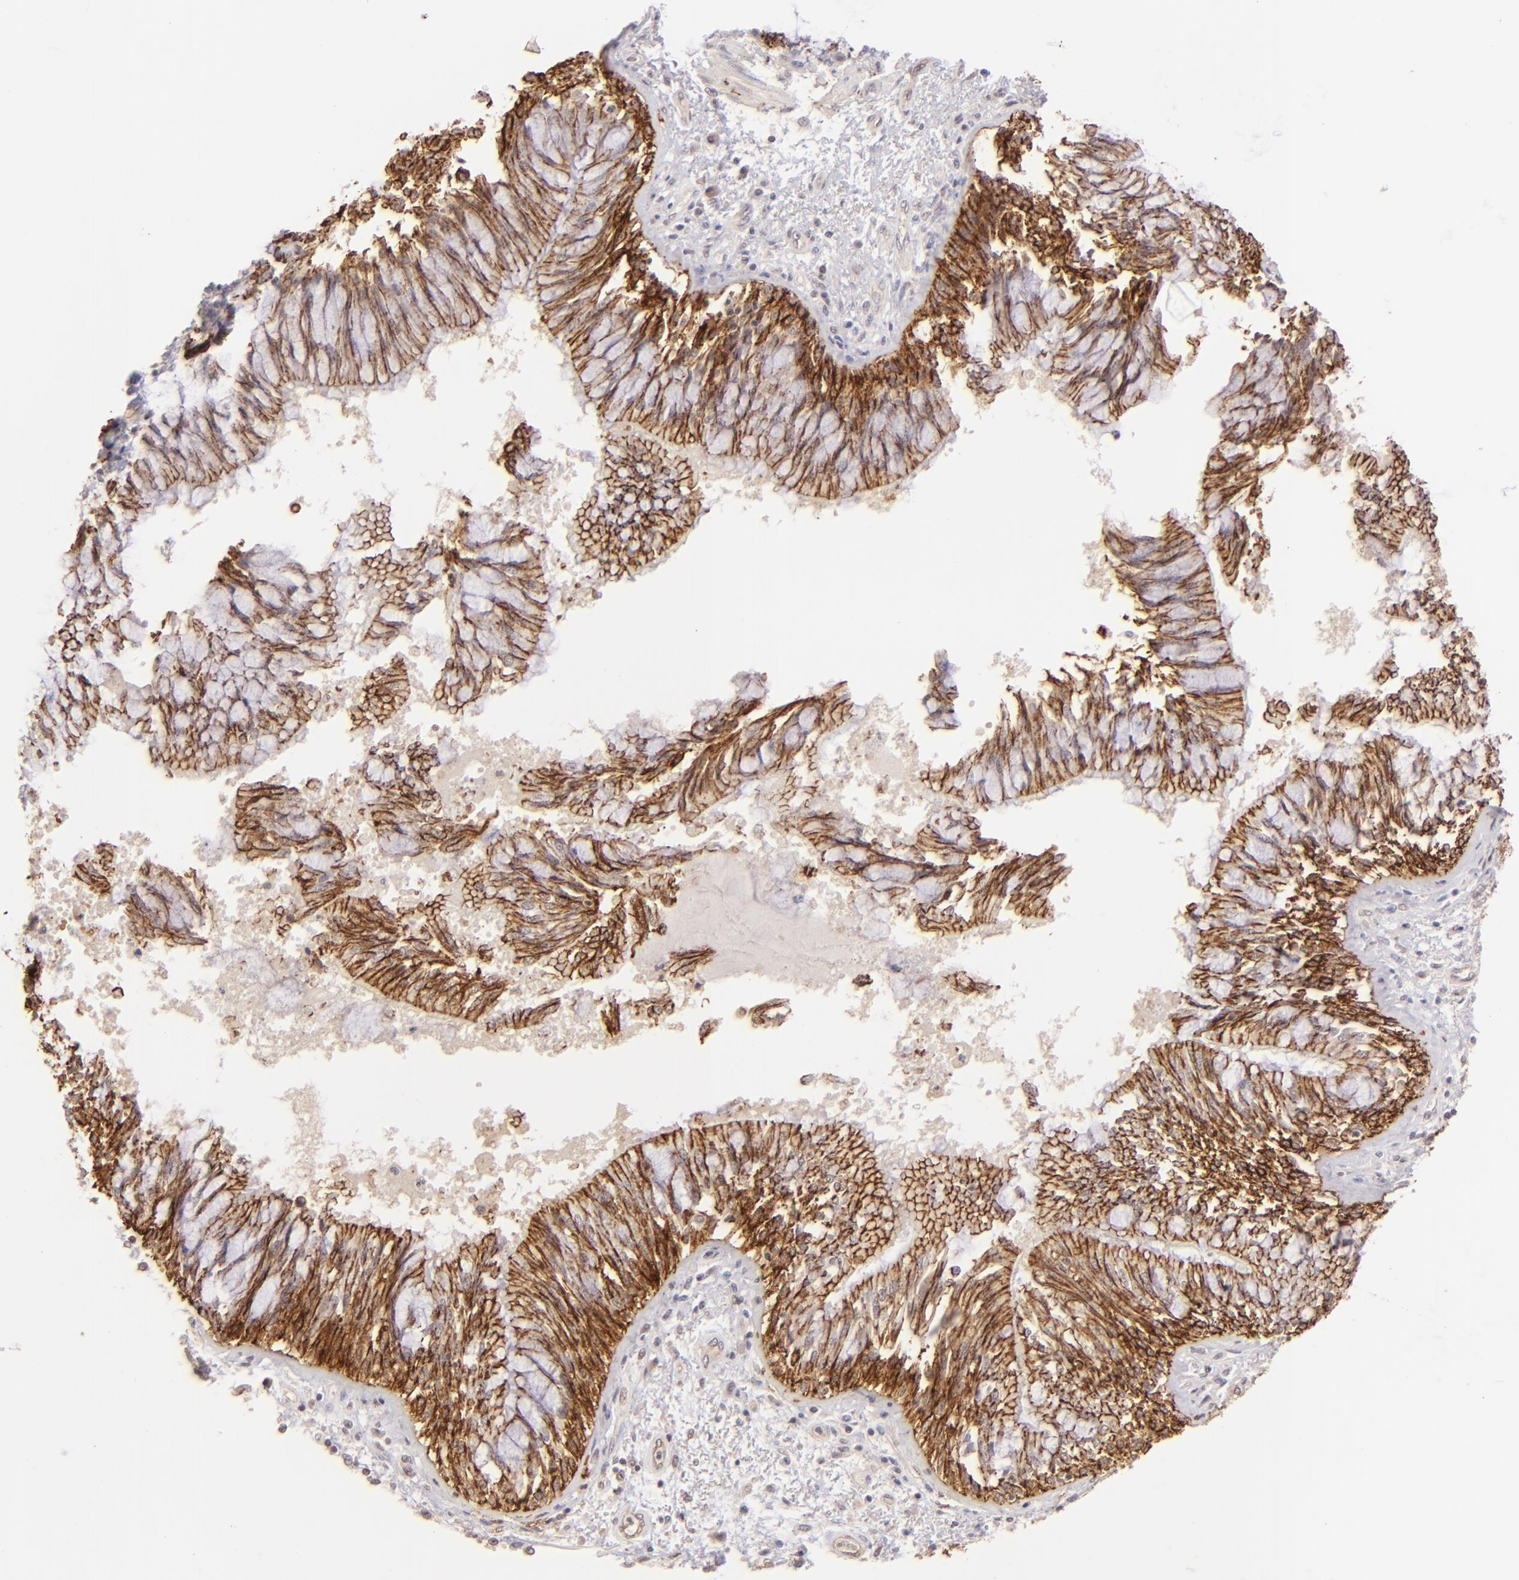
{"staining": {"intensity": "strong", "quantity": ">75%", "location": "cytoplasmic/membranous"}, "tissue": "bronchus", "cell_type": "Respiratory epithelial cells", "image_type": "normal", "snomed": [{"axis": "morphology", "description": "Normal tissue, NOS"}, {"axis": "topography", "description": "Cartilage tissue"}, {"axis": "topography", "description": "Bronchus"}, {"axis": "topography", "description": "Lung"}, {"axis": "topography", "description": "Peripheral nerve tissue"}], "caption": "Bronchus stained with a brown dye reveals strong cytoplasmic/membranous positive staining in about >75% of respiratory epithelial cells.", "gene": "CLDN1", "patient": {"sex": "female", "age": 49}}